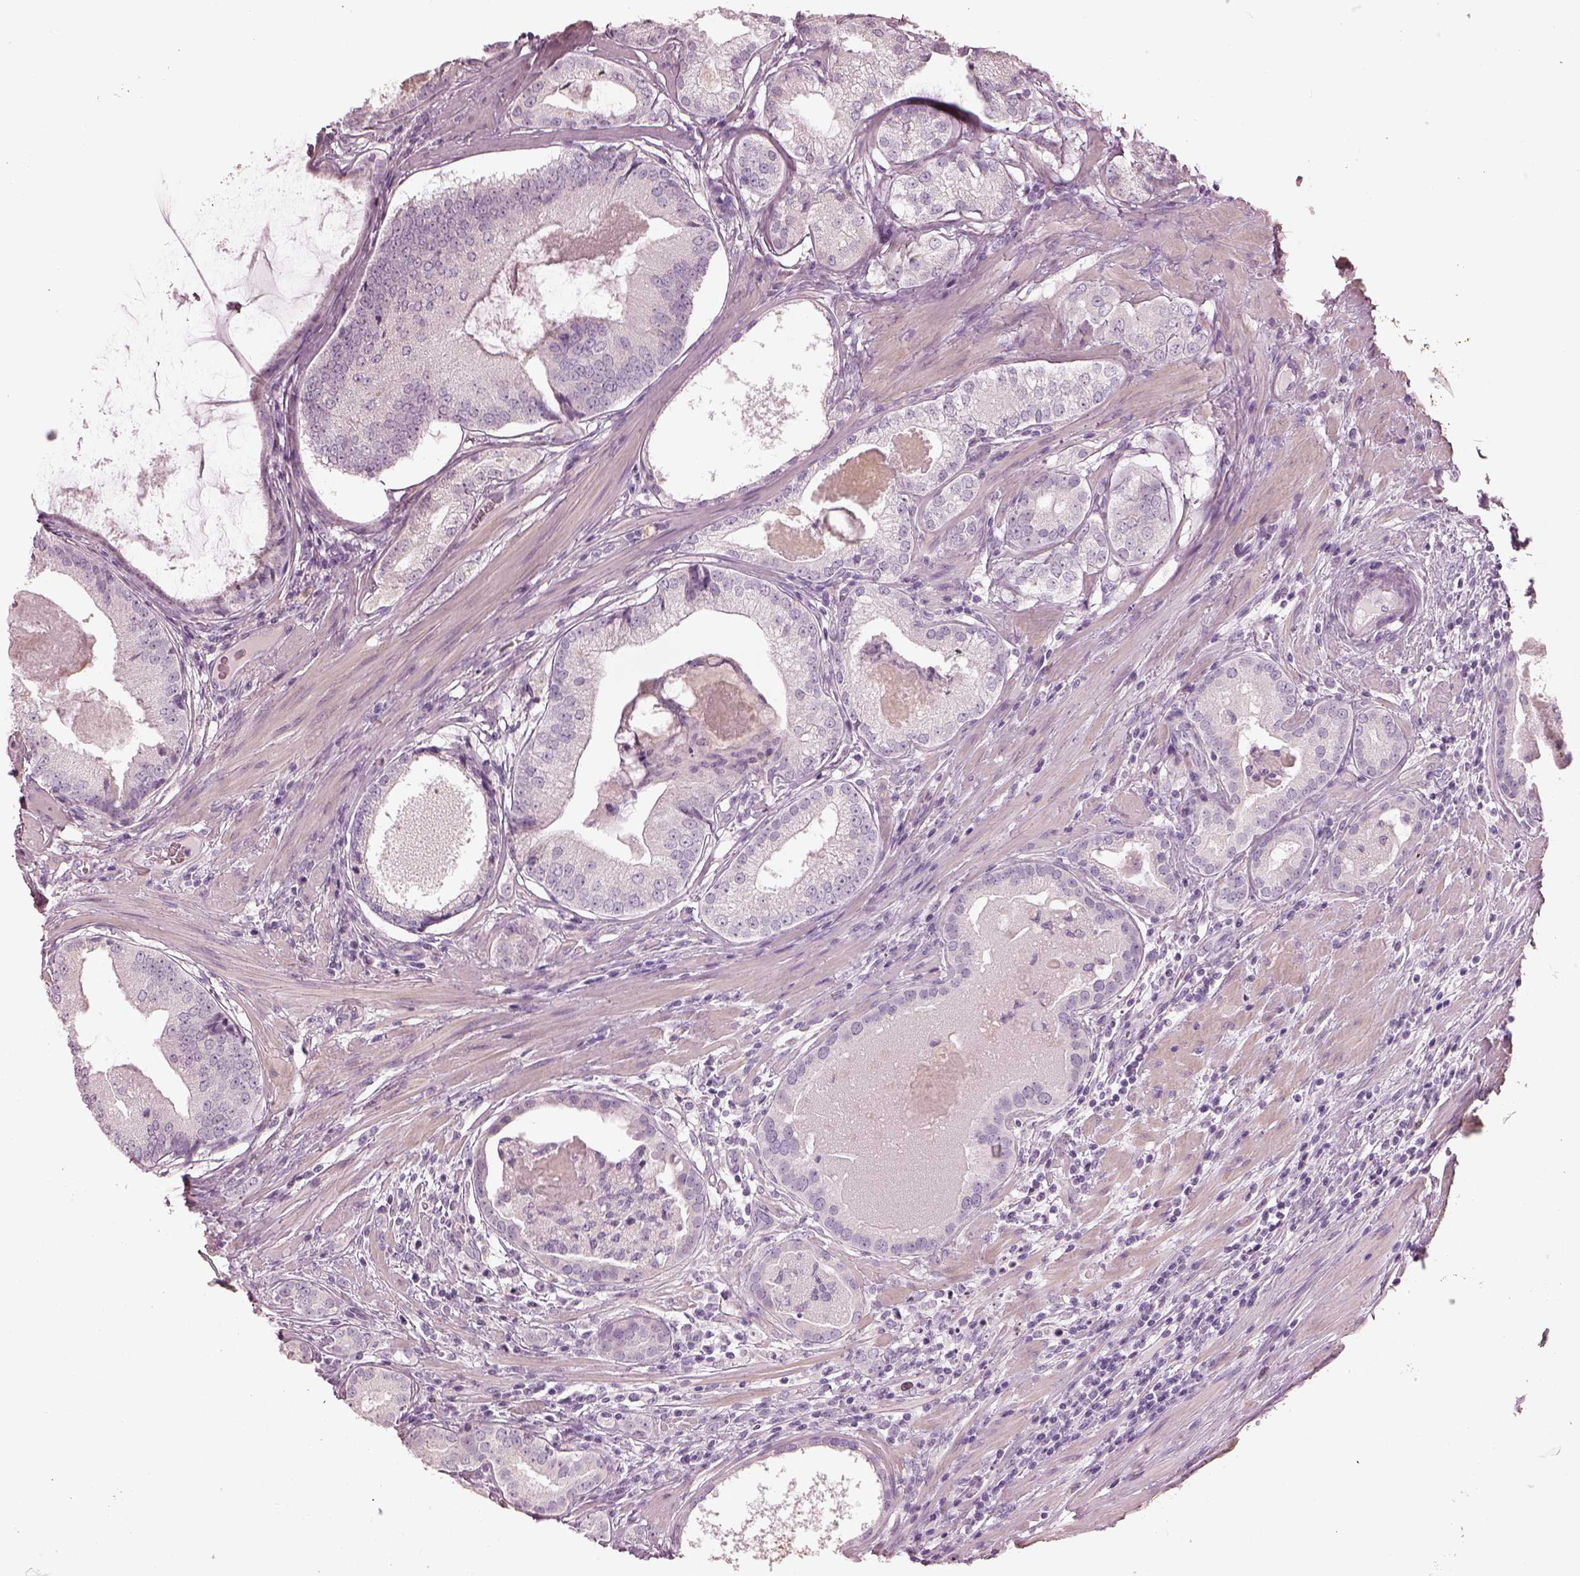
{"staining": {"intensity": "negative", "quantity": "none", "location": "none"}, "tissue": "prostate cancer", "cell_type": "Tumor cells", "image_type": "cancer", "snomed": [{"axis": "morphology", "description": "Adenocarcinoma, High grade"}, {"axis": "topography", "description": "Prostate and seminal vesicle, NOS"}], "caption": "Image shows no significant protein expression in tumor cells of prostate cancer (high-grade adenocarcinoma). (DAB (3,3'-diaminobenzidine) IHC with hematoxylin counter stain).", "gene": "RSPH9", "patient": {"sex": "male", "age": 62}}